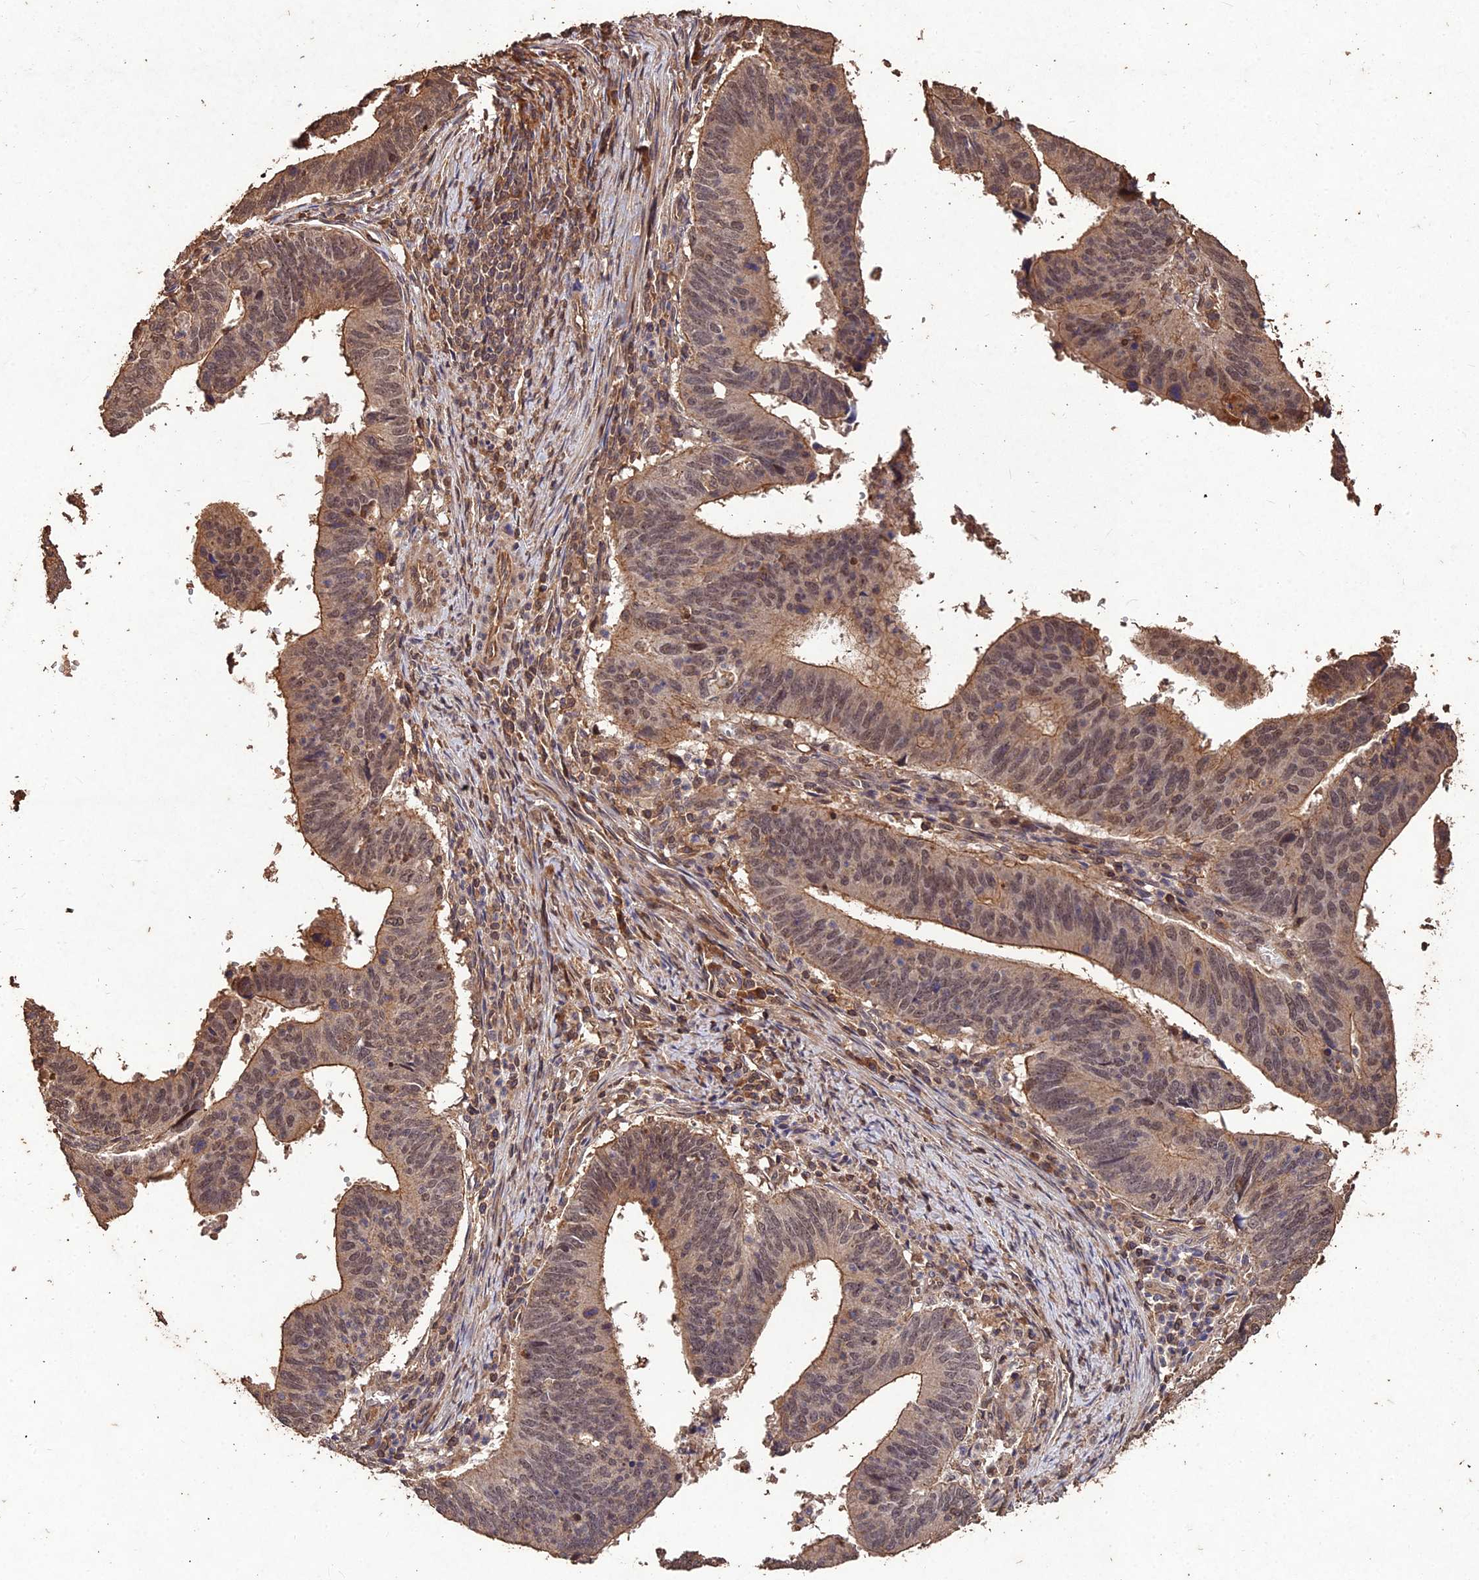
{"staining": {"intensity": "moderate", "quantity": ">75%", "location": "cytoplasmic/membranous,nuclear"}, "tissue": "stomach cancer", "cell_type": "Tumor cells", "image_type": "cancer", "snomed": [{"axis": "morphology", "description": "Adenocarcinoma, NOS"}, {"axis": "topography", "description": "Stomach"}], "caption": "About >75% of tumor cells in stomach adenocarcinoma demonstrate moderate cytoplasmic/membranous and nuclear protein positivity as visualized by brown immunohistochemical staining.", "gene": "SYMPK", "patient": {"sex": "male", "age": 59}}